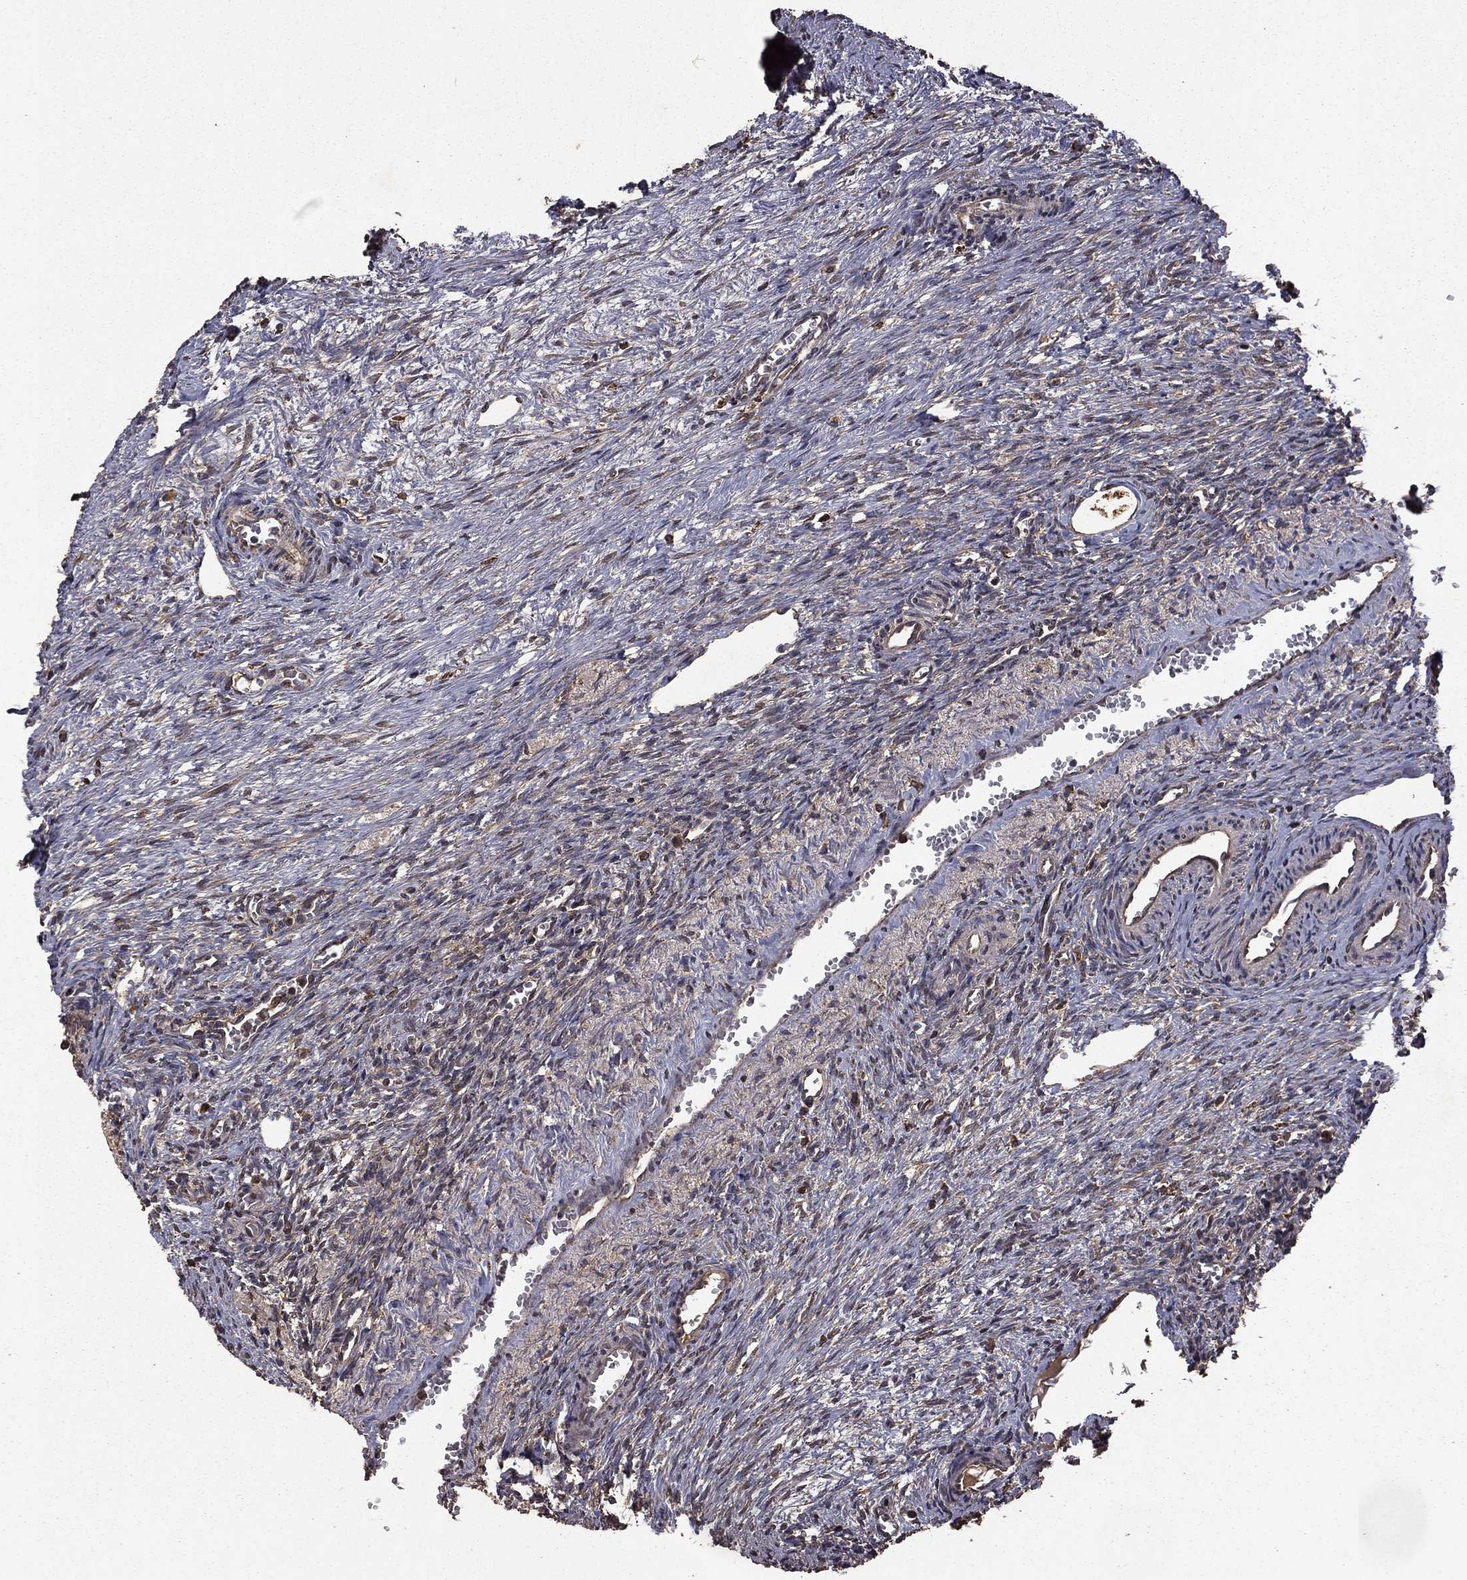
{"staining": {"intensity": "negative", "quantity": "none", "location": "none"}, "tissue": "ovary", "cell_type": "Ovarian stroma cells", "image_type": "normal", "snomed": [{"axis": "morphology", "description": "Normal tissue, NOS"}, {"axis": "topography", "description": "Ovary"}], "caption": "This micrograph is of unremarkable ovary stained with IHC to label a protein in brown with the nuclei are counter-stained blue. There is no expression in ovarian stroma cells.", "gene": "BIRC6", "patient": {"sex": "female", "age": 39}}